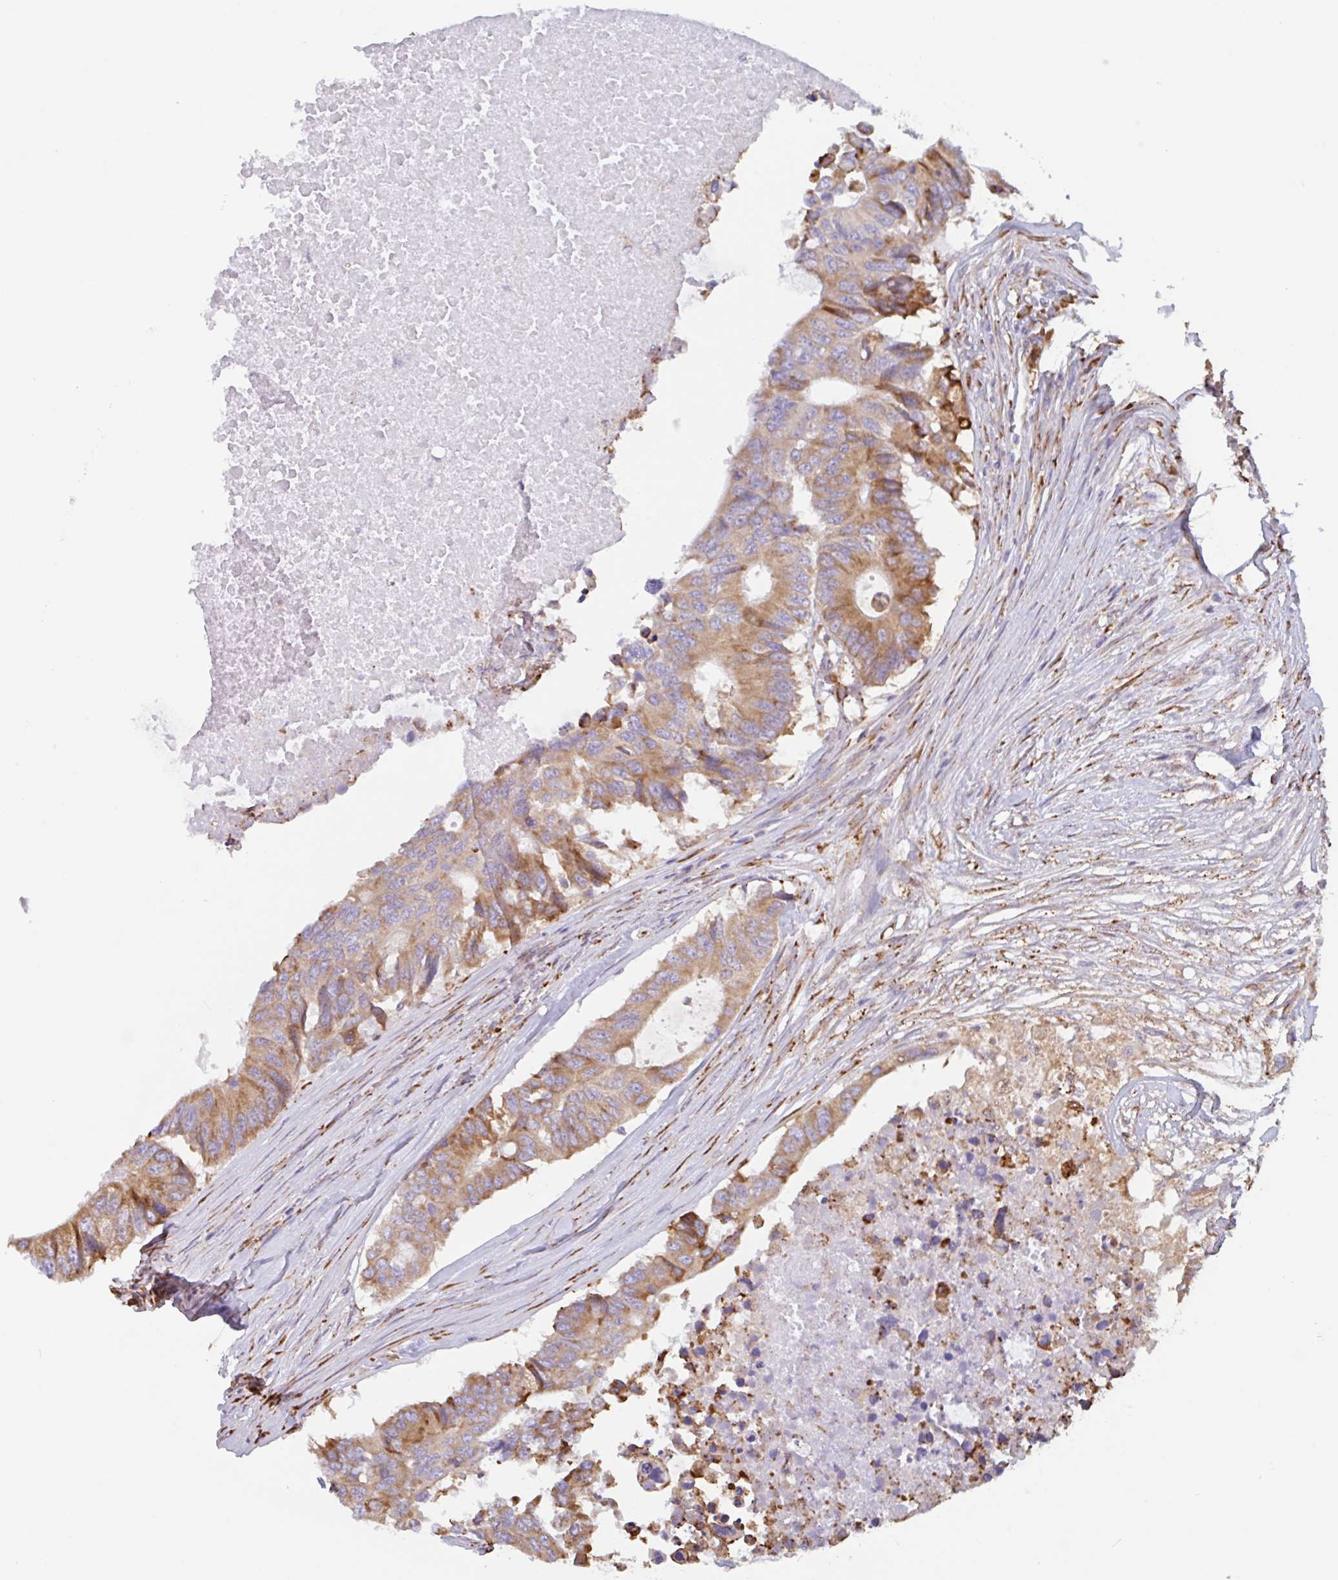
{"staining": {"intensity": "moderate", "quantity": ">75%", "location": "cytoplasmic/membranous"}, "tissue": "colorectal cancer", "cell_type": "Tumor cells", "image_type": "cancer", "snomed": [{"axis": "morphology", "description": "Adenocarcinoma, NOS"}, {"axis": "topography", "description": "Colon"}], "caption": "A micrograph of human adenocarcinoma (colorectal) stained for a protein exhibits moderate cytoplasmic/membranous brown staining in tumor cells.", "gene": "DOK4", "patient": {"sex": "male", "age": 71}}